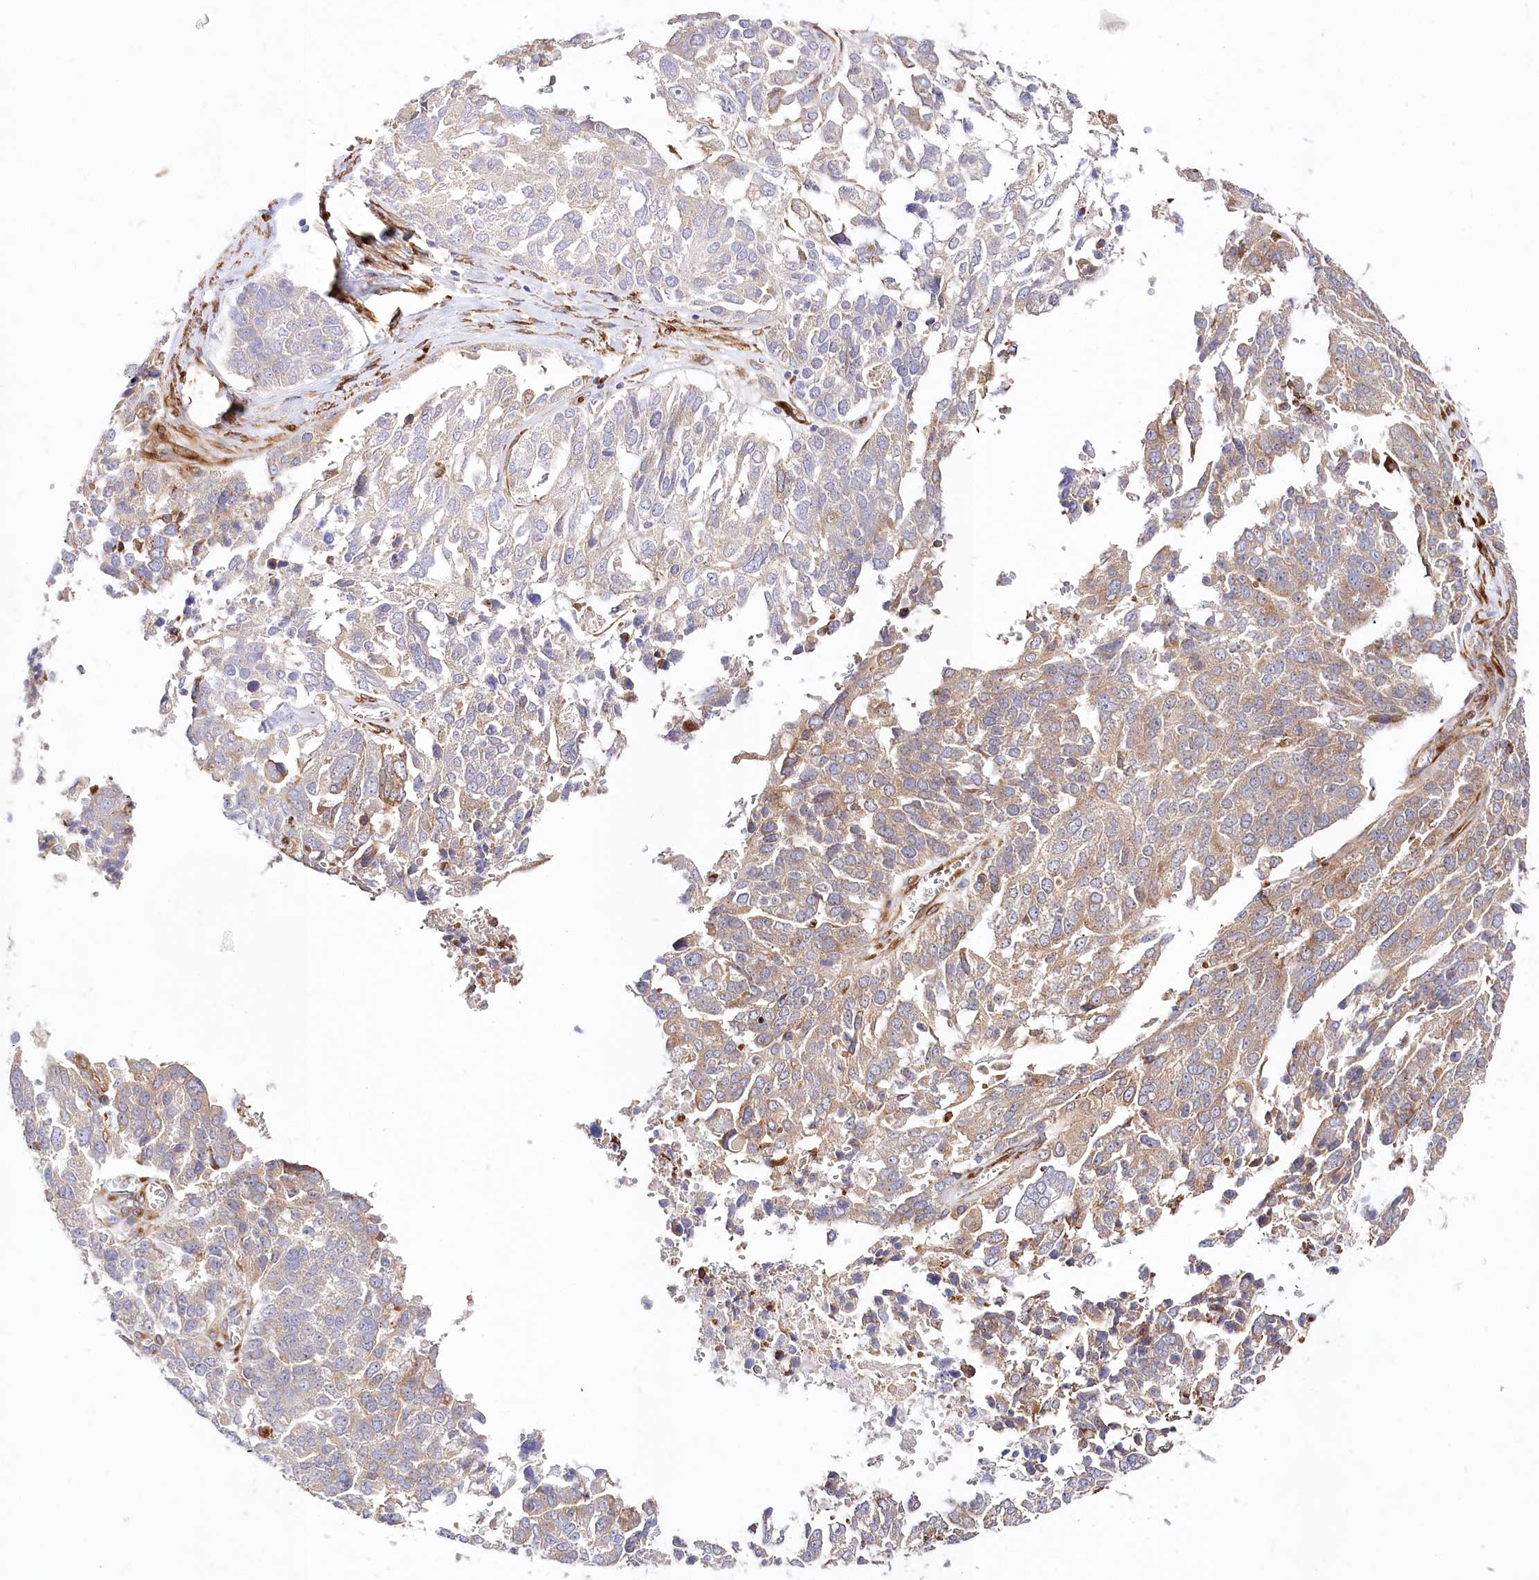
{"staining": {"intensity": "moderate", "quantity": "<25%", "location": "cytoplasmic/membranous"}, "tissue": "ovarian cancer", "cell_type": "Tumor cells", "image_type": "cancer", "snomed": [{"axis": "morphology", "description": "Cystadenocarcinoma, serous, NOS"}, {"axis": "topography", "description": "Ovary"}], "caption": "Immunohistochemical staining of ovarian serous cystadenocarcinoma shows low levels of moderate cytoplasmic/membranous staining in approximately <25% of tumor cells. The staining was performed using DAB, with brown indicating positive protein expression. Nuclei are stained blue with hematoxylin.", "gene": "ABRAXAS2", "patient": {"sex": "female", "age": 44}}